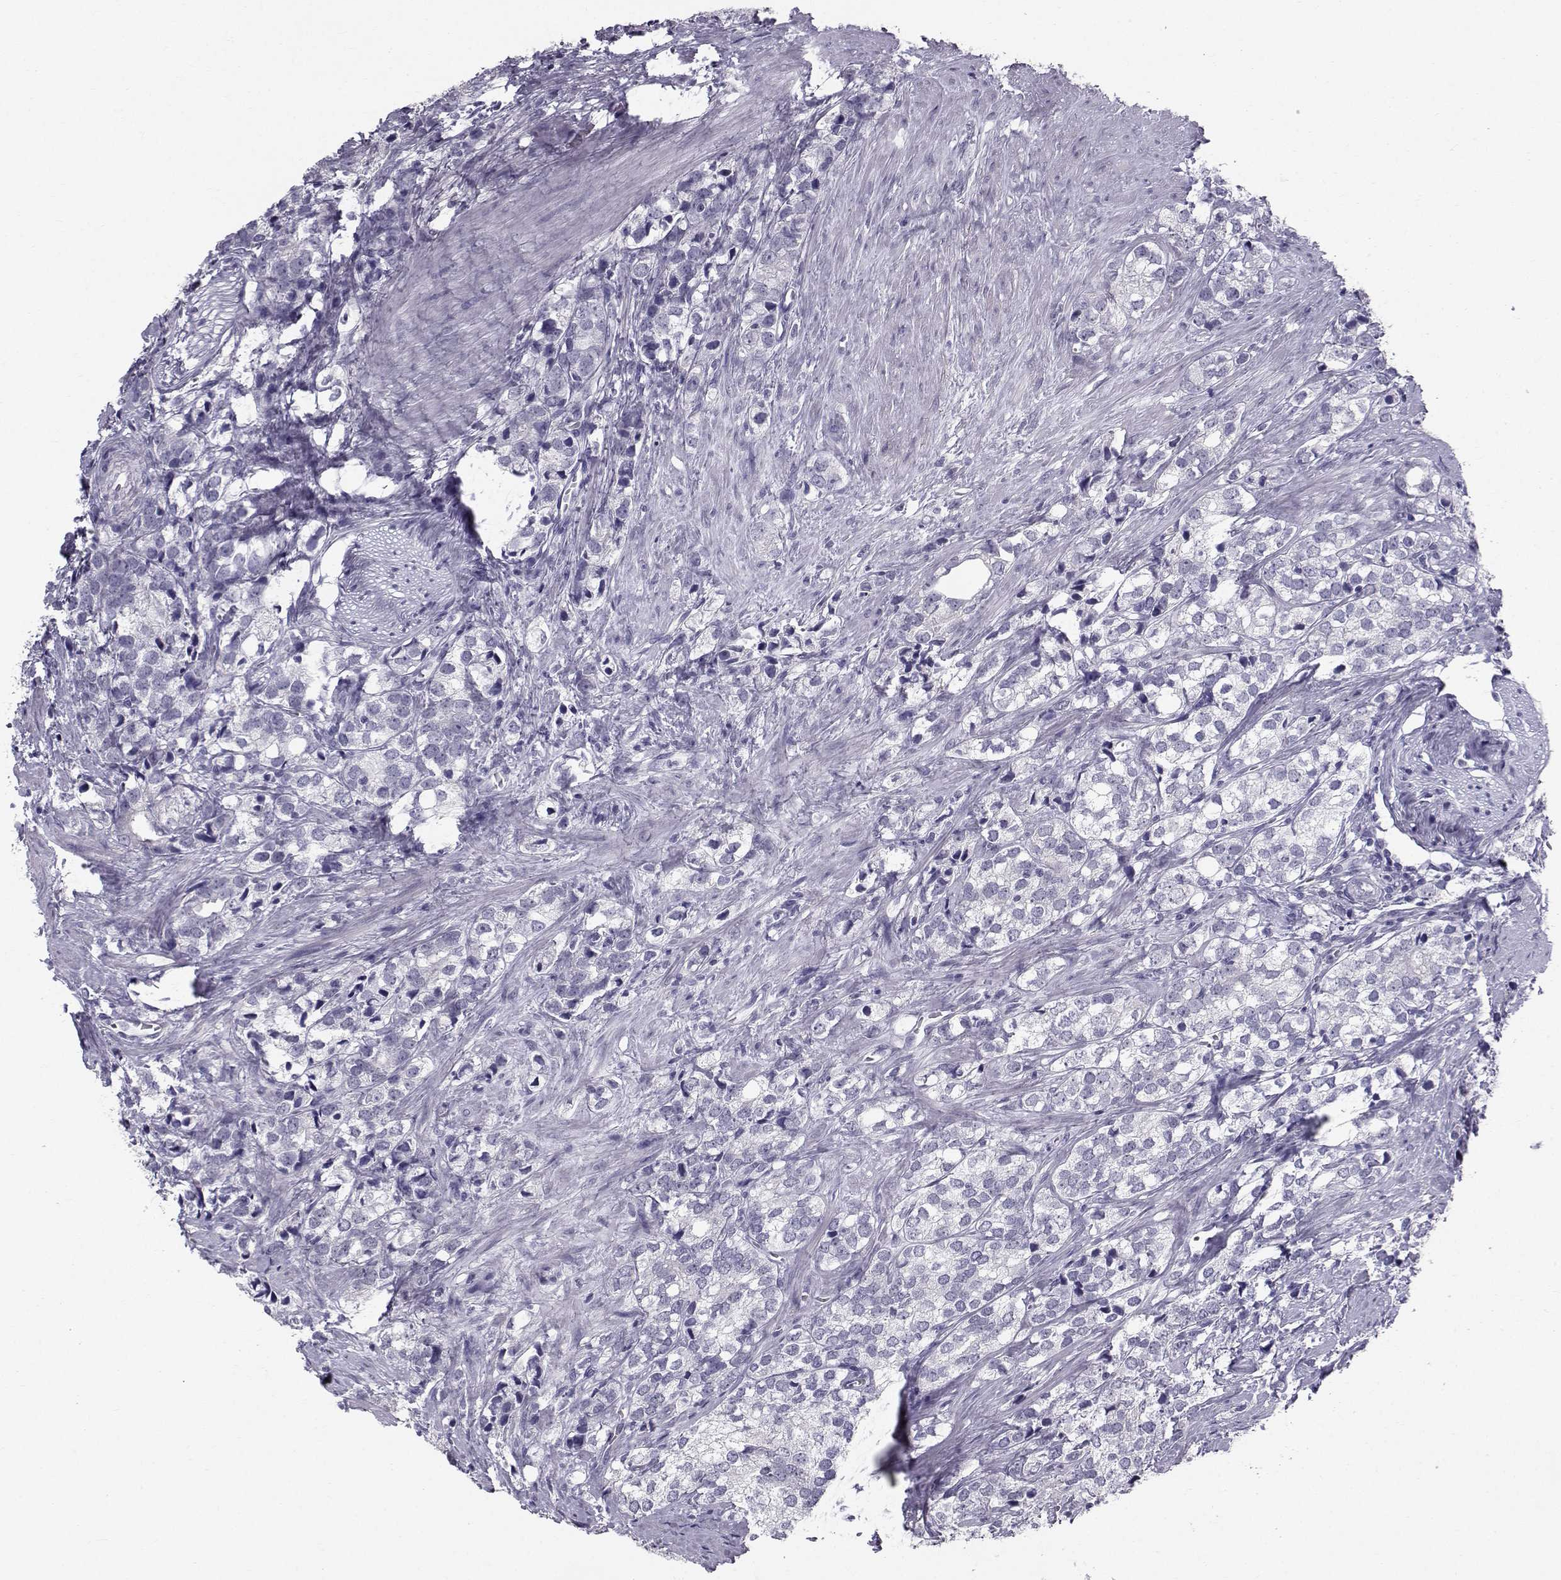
{"staining": {"intensity": "negative", "quantity": "none", "location": "none"}, "tissue": "prostate cancer", "cell_type": "Tumor cells", "image_type": "cancer", "snomed": [{"axis": "morphology", "description": "Adenocarcinoma, NOS"}, {"axis": "topography", "description": "Prostate and seminal vesicle, NOS"}], "caption": "Human prostate cancer stained for a protein using IHC reveals no positivity in tumor cells.", "gene": "SPDYE4", "patient": {"sex": "male", "age": 63}}